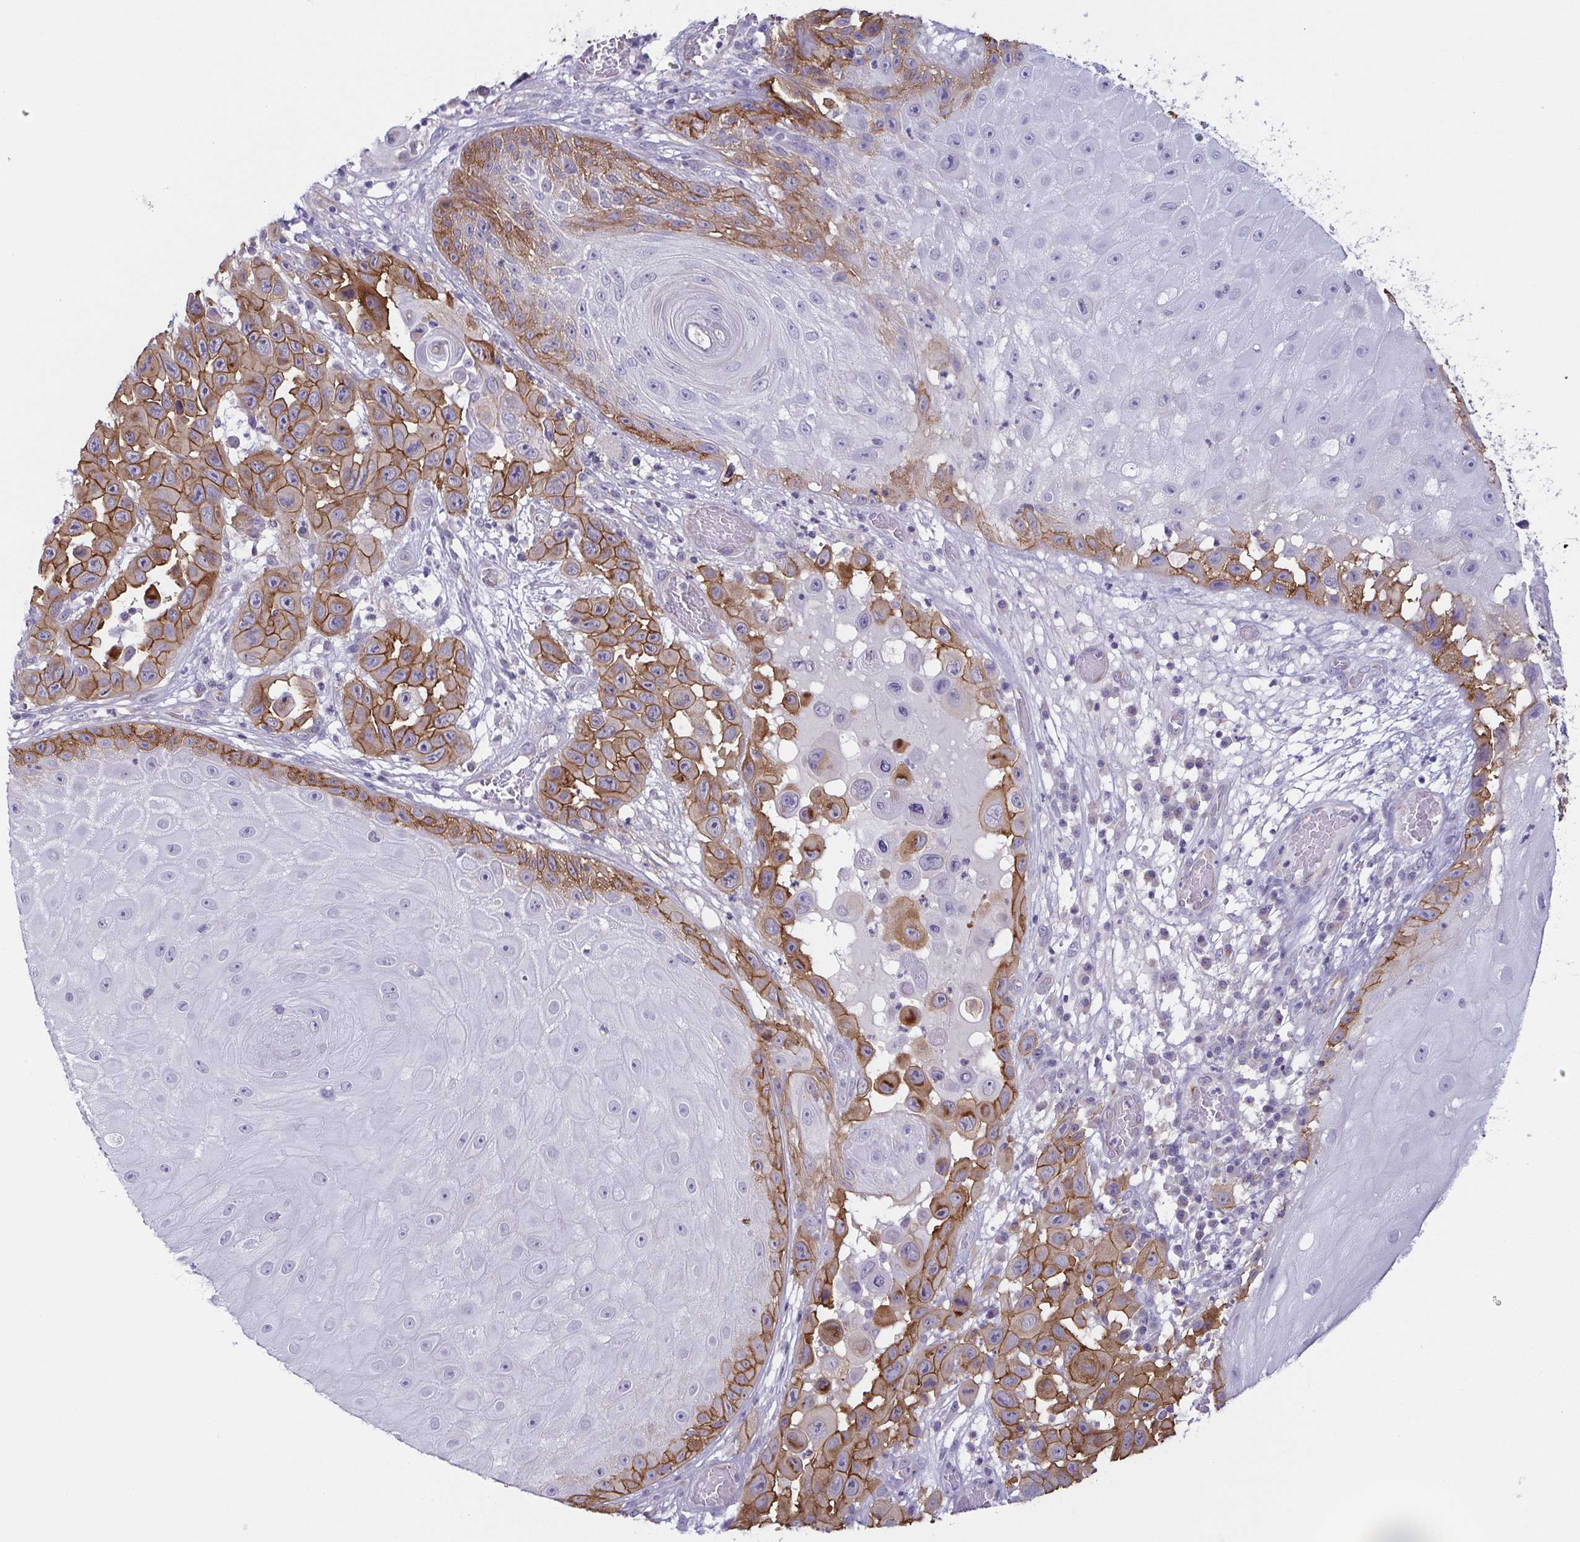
{"staining": {"intensity": "moderate", "quantity": "25%-75%", "location": "cytoplasmic/membranous"}, "tissue": "skin cancer", "cell_type": "Tumor cells", "image_type": "cancer", "snomed": [{"axis": "morphology", "description": "Squamous cell carcinoma, NOS"}, {"axis": "topography", "description": "Skin"}], "caption": "About 25%-75% of tumor cells in skin cancer demonstrate moderate cytoplasmic/membranous protein staining as visualized by brown immunohistochemical staining.", "gene": "COL17A1", "patient": {"sex": "male", "age": 81}}